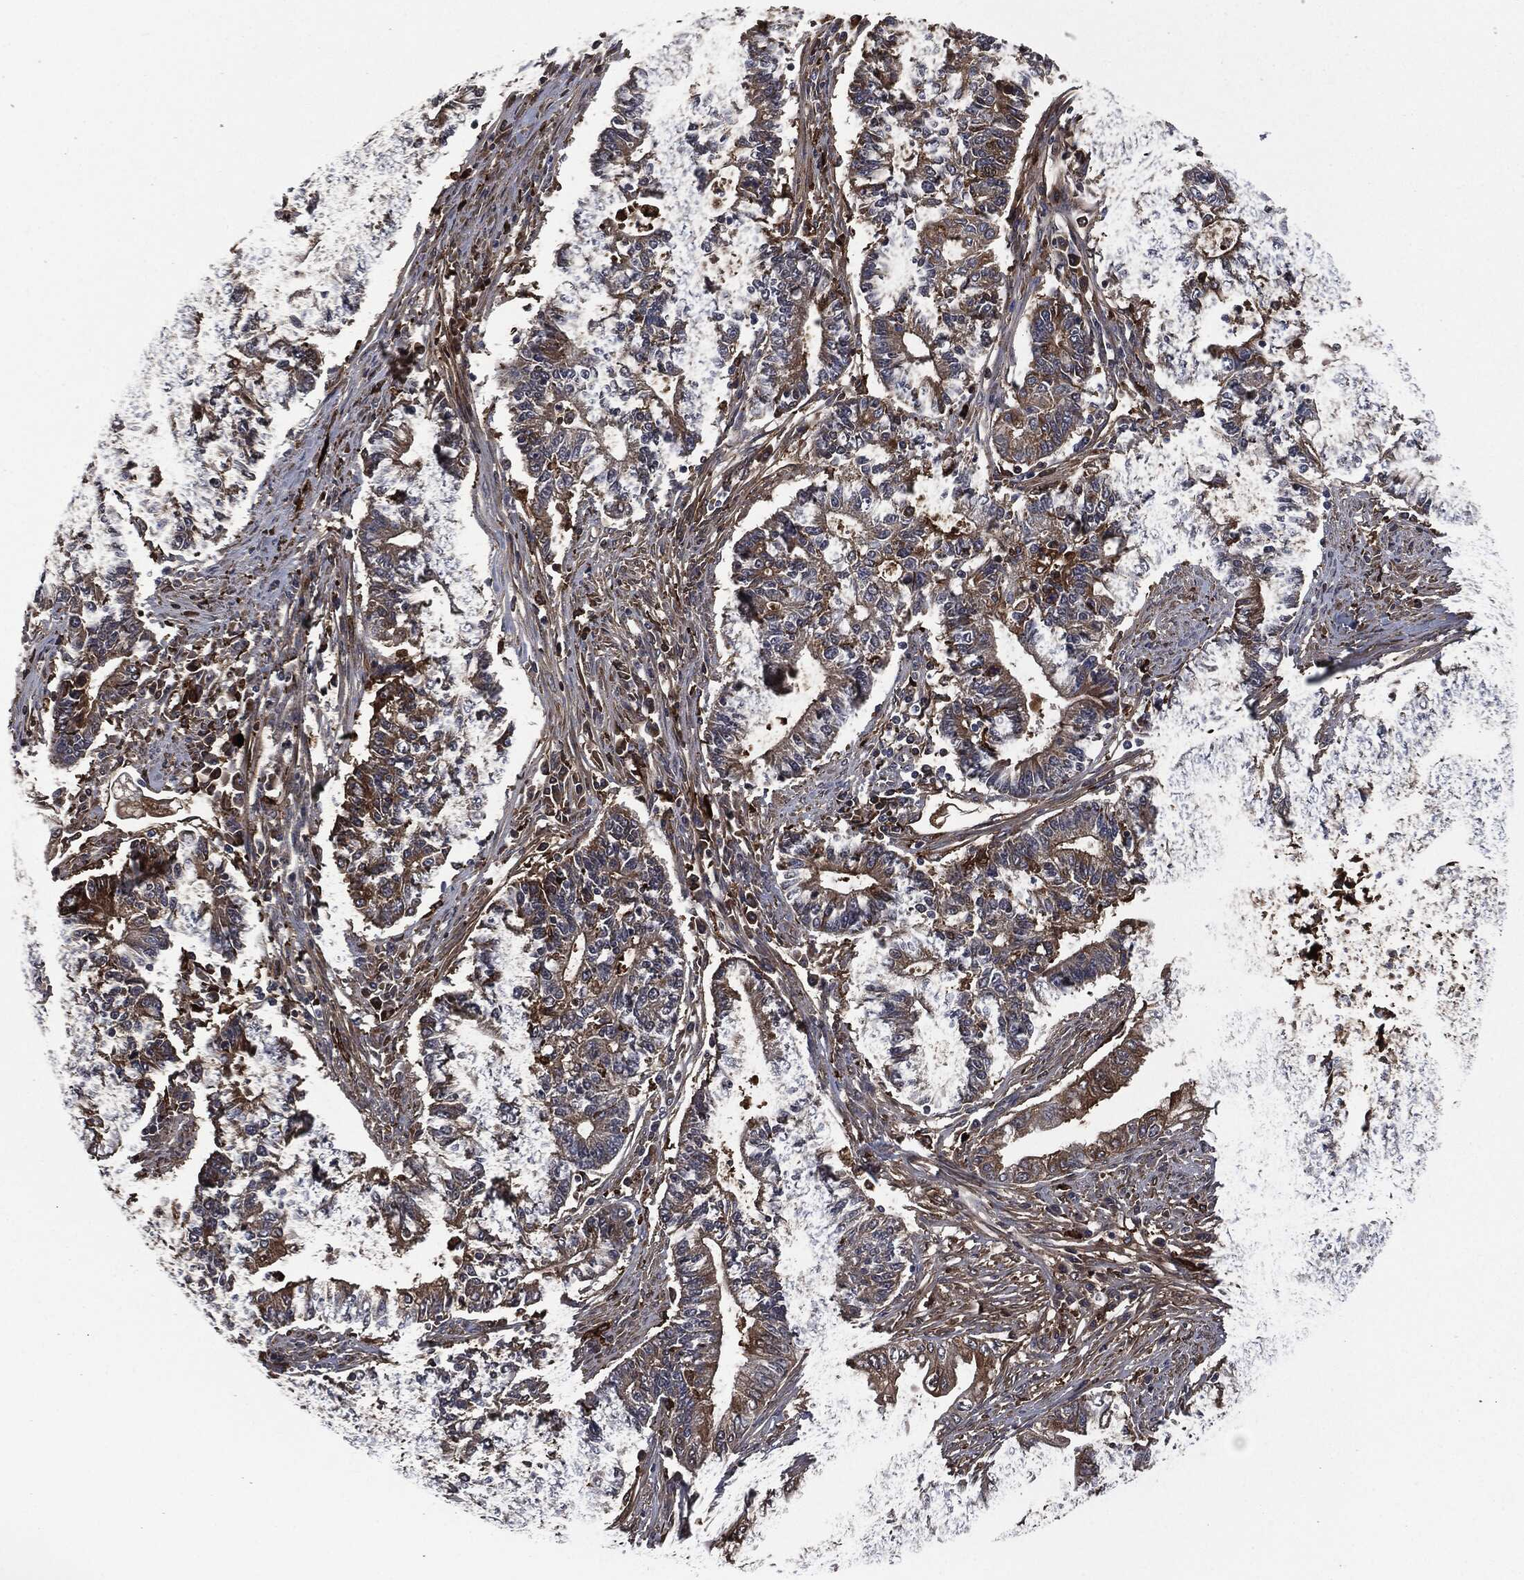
{"staining": {"intensity": "moderate", "quantity": "<25%", "location": "cytoplasmic/membranous"}, "tissue": "endometrial cancer", "cell_type": "Tumor cells", "image_type": "cancer", "snomed": [{"axis": "morphology", "description": "Adenocarcinoma, NOS"}, {"axis": "topography", "description": "Uterus"}, {"axis": "topography", "description": "Endometrium"}], "caption": "Adenocarcinoma (endometrial) stained with a brown dye demonstrates moderate cytoplasmic/membranous positive expression in about <25% of tumor cells.", "gene": "CRABP2", "patient": {"sex": "female", "age": 54}}